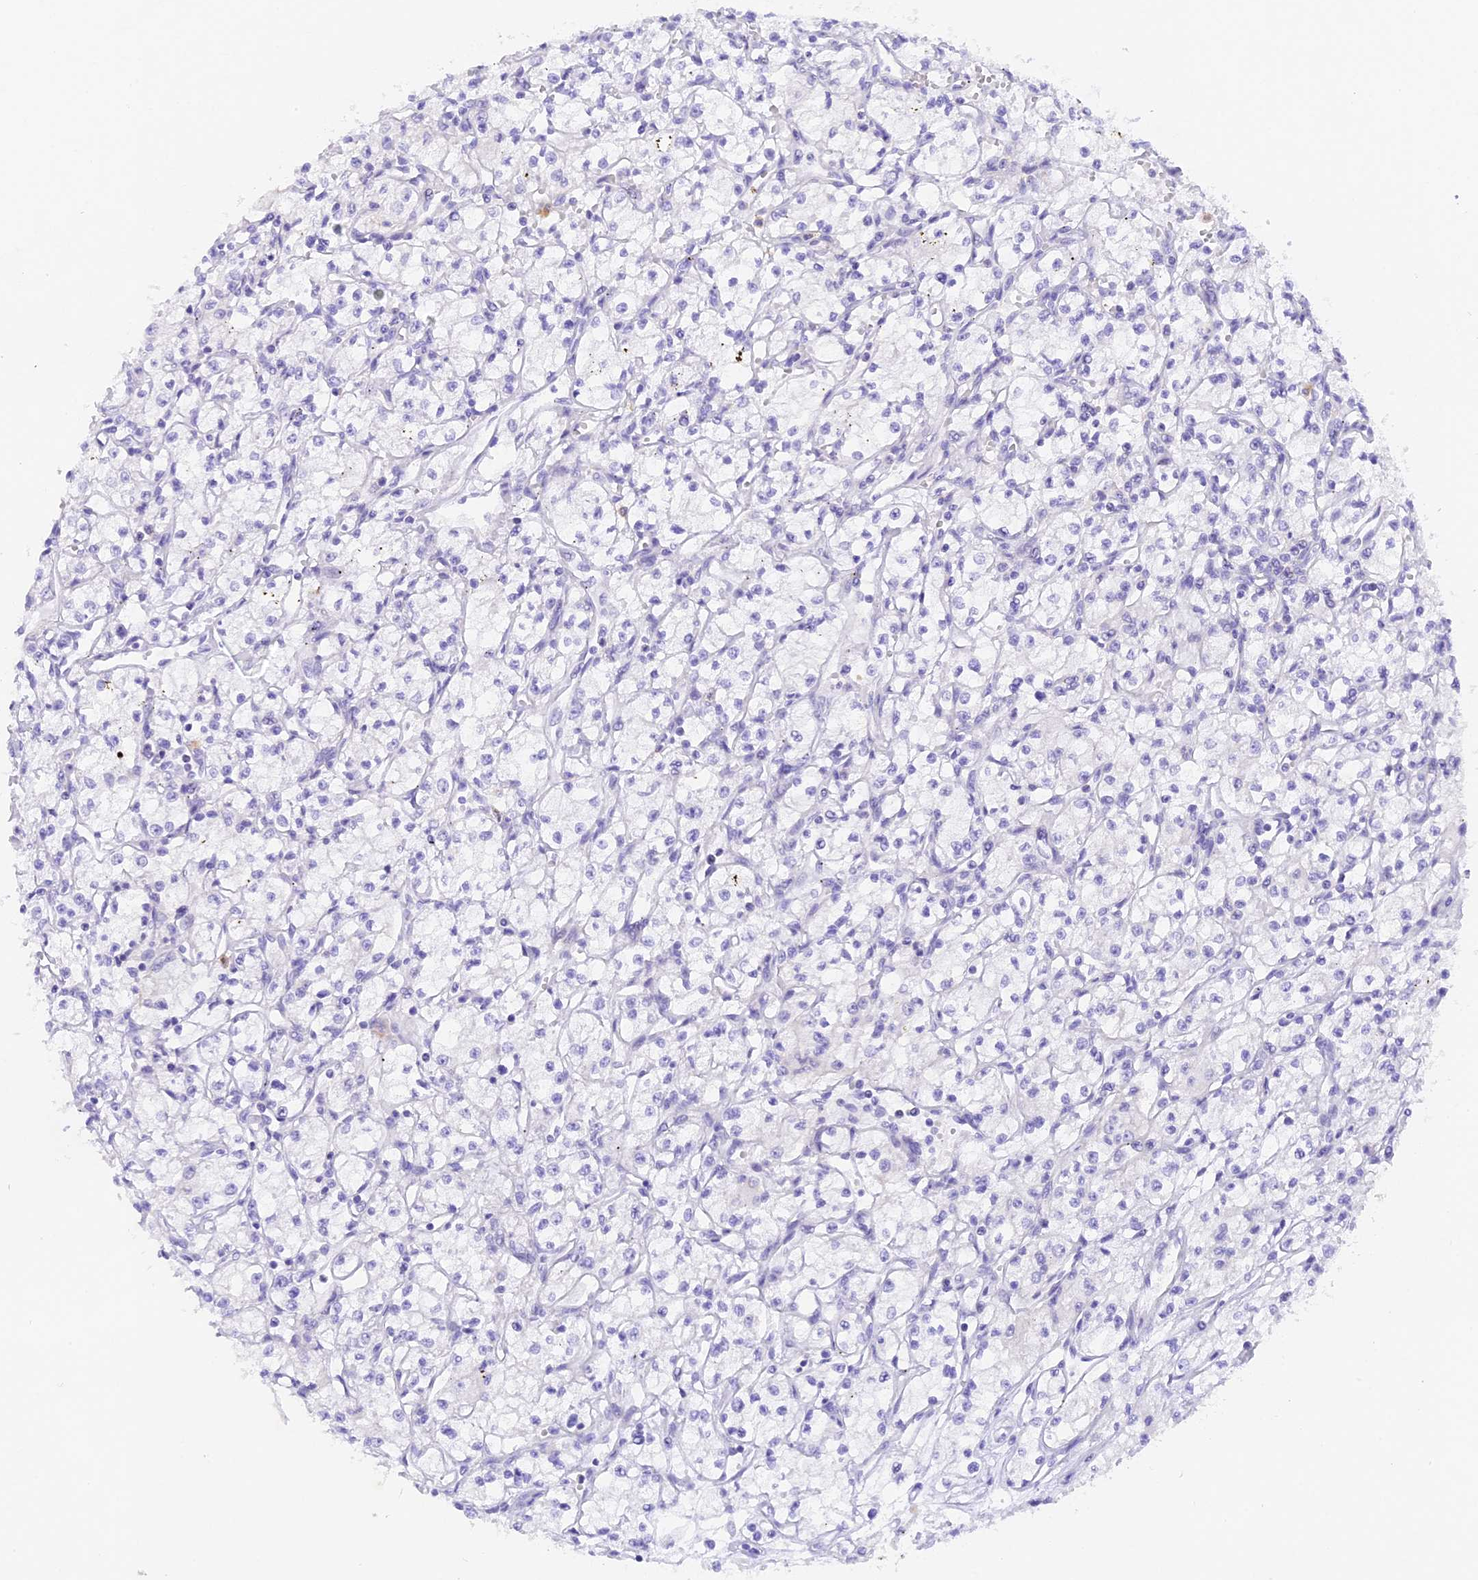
{"staining": {"intensity": "negative", "quantity": "none", "location": "none"}, "tissue": "renal cancer", "cell_type": "Tumor cells", "image_type": "cancer", "snomed": [{"axis": "morphology", "description": "Adenocarcinoma, NOS"}, {"axis": "topography", "description": "Kidney"}], "caption": "DAB immunohistochemical staining of human renal cancer (adenocarcinoma) reveals no significant staining in tumor cells.", "gene": "COL6A5", "patient": {"sex": "male", "age": 59}}